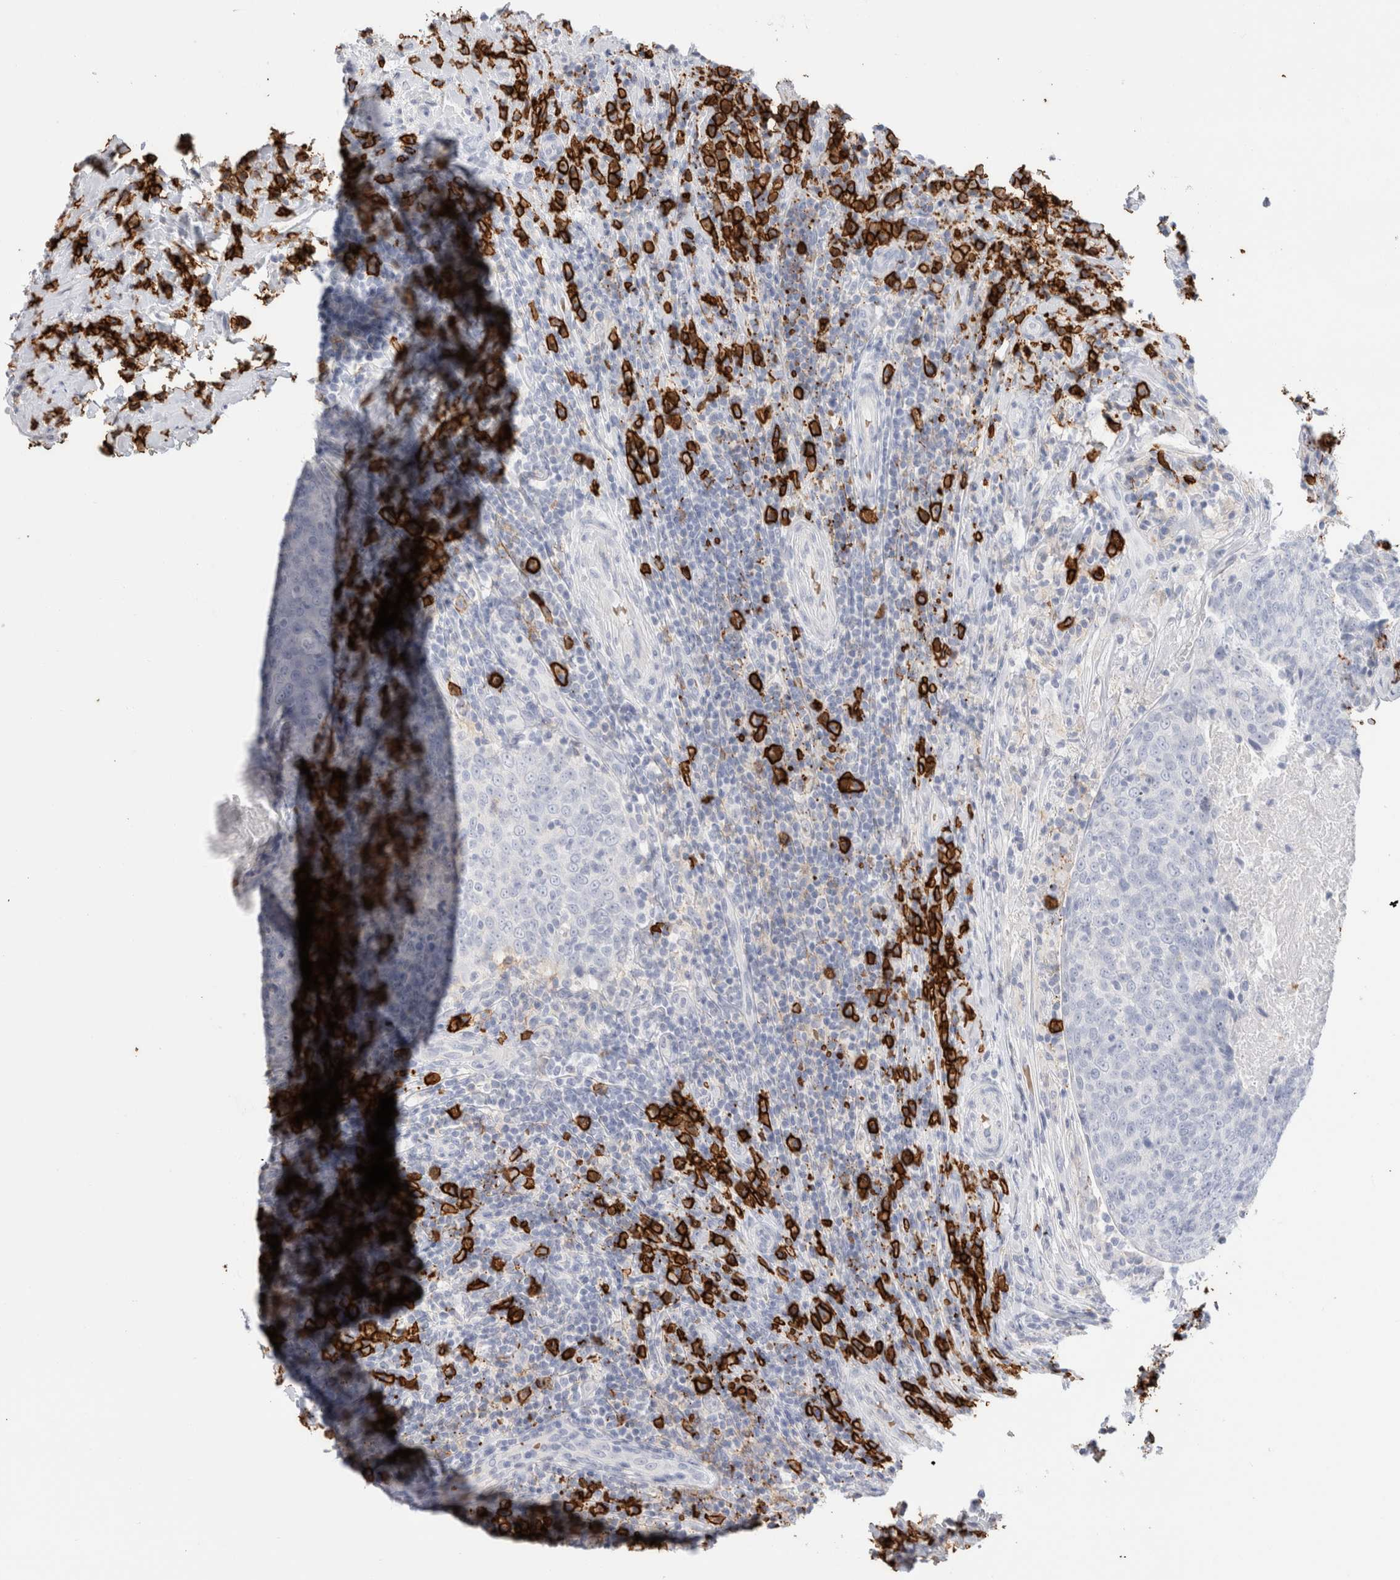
{"staining": {"intensity": "negative", "quantity": "none", "location": "none"}, "tissue": "head and neck cancer", "cell_type": "Tumor cells", "image_type": "cancer", "snomed": [{"axis": "morphology", "description": "Squamous cell carcinoma, NOS"}, {"axis": "morphology", "description": "Squamous cell carcinoma, metastatic, NOS"}, {"axis": "topography", "description": "Lymph node"}, {"axis": "topography", "description": "Head-Neck"}], "caption": "A high-resolution histopathology image shows immunohistochemistry (IHC) staining of head and neck cancer, which exhibits no significant staining in tumor cells.", "gene": "CD38", "patient": {"sex": "male", "age": 62}}